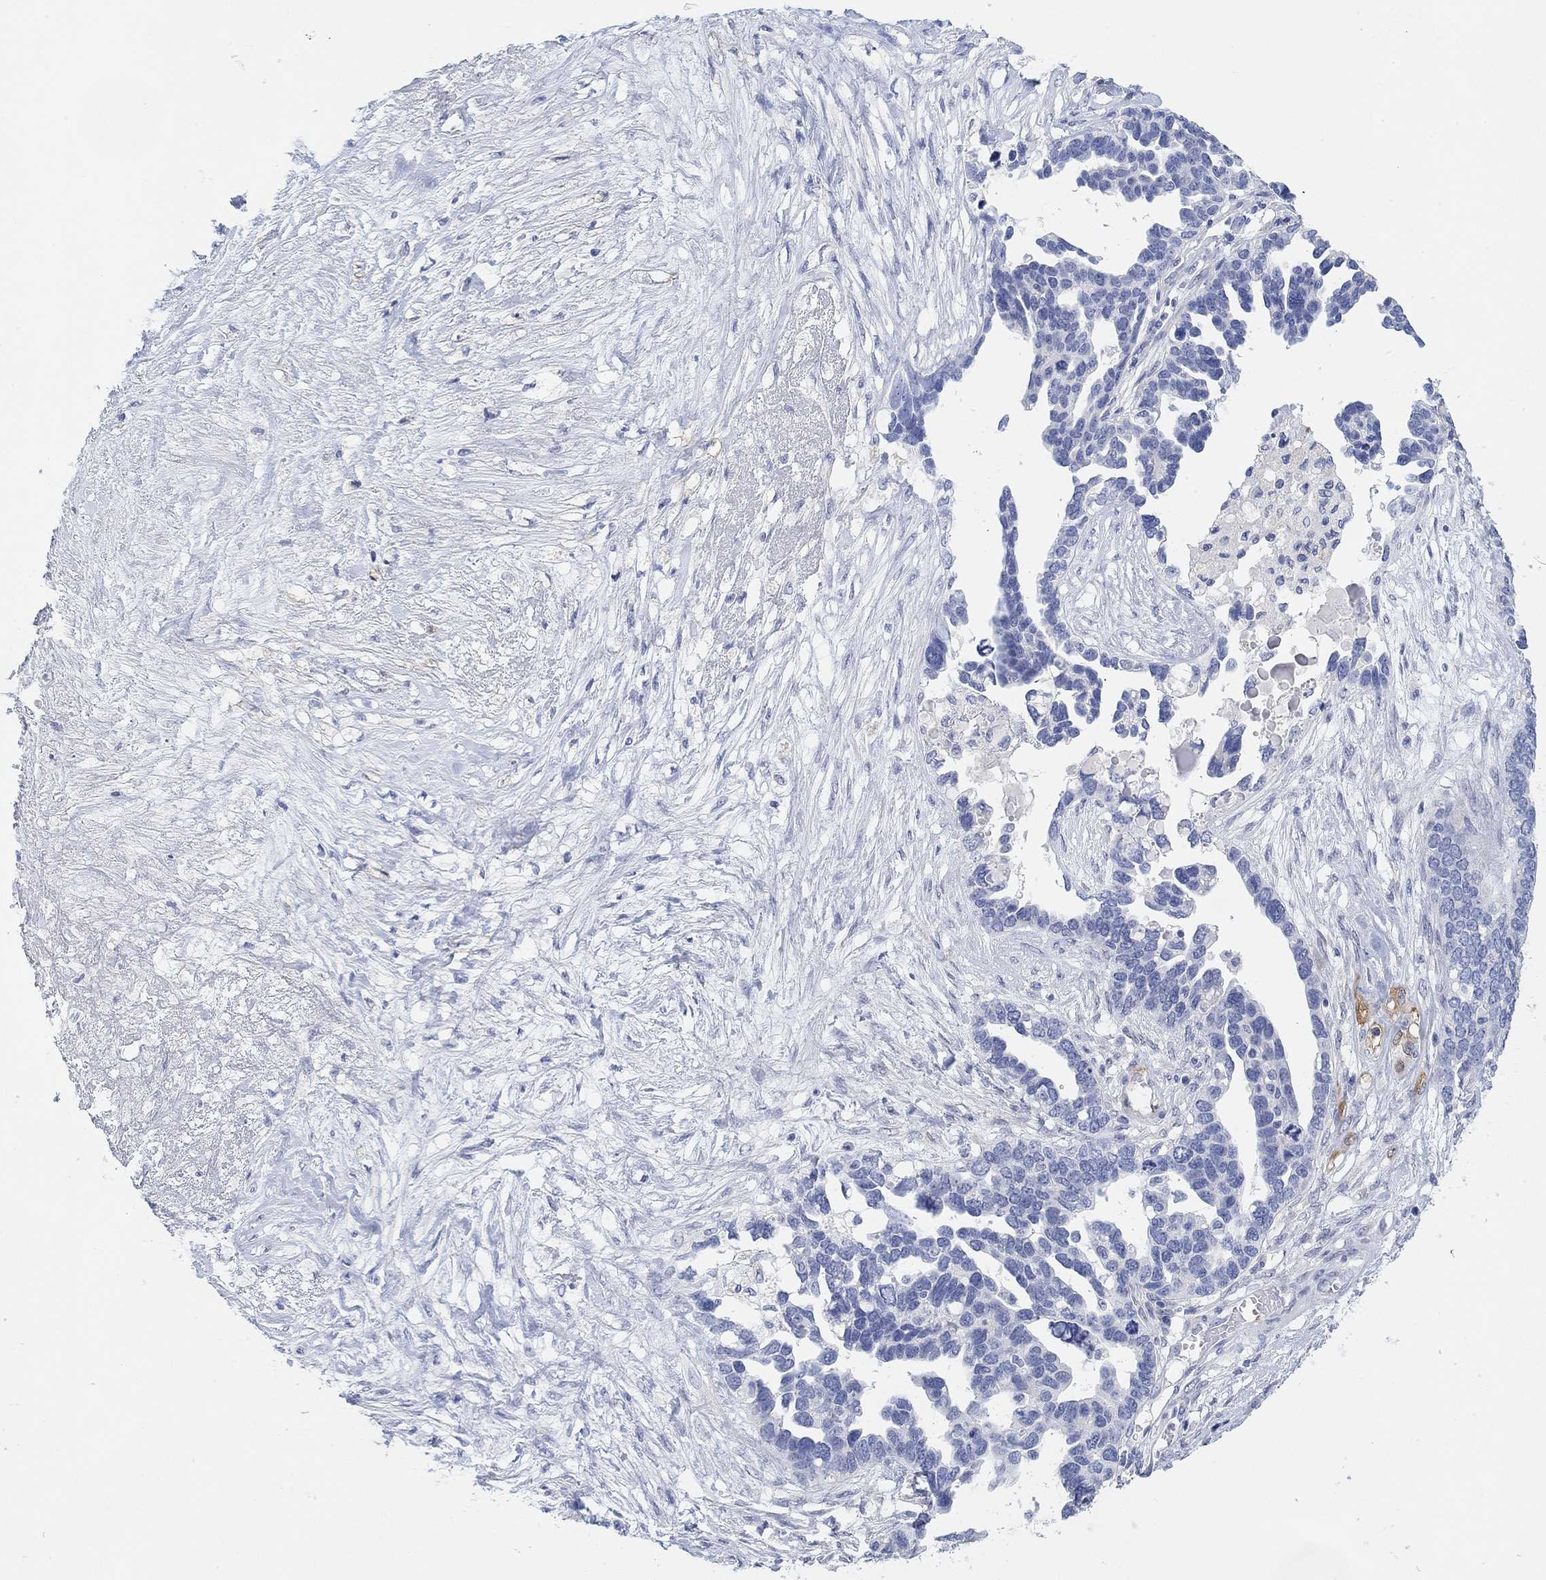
{"staining": {"intensity": "negative", "quantity": "none", "location": "none"}, "tissue": "ovarian cancer", "cell_type": "Tumor cells", "image_type": "cancer", "snomed": [{"axis": "morphology", "description": "Cystadenocarcinoma, serous, NOS"}, {"axis": "topography", "description": "Ovary"}], "caption": "Ovarian cancer (serous cystadenocarcinoma) stained for a protein using IHC reveals no positivity tumor cells.", "gene": "VAT1L", "patient": {"sex": "female", "age": 54}}